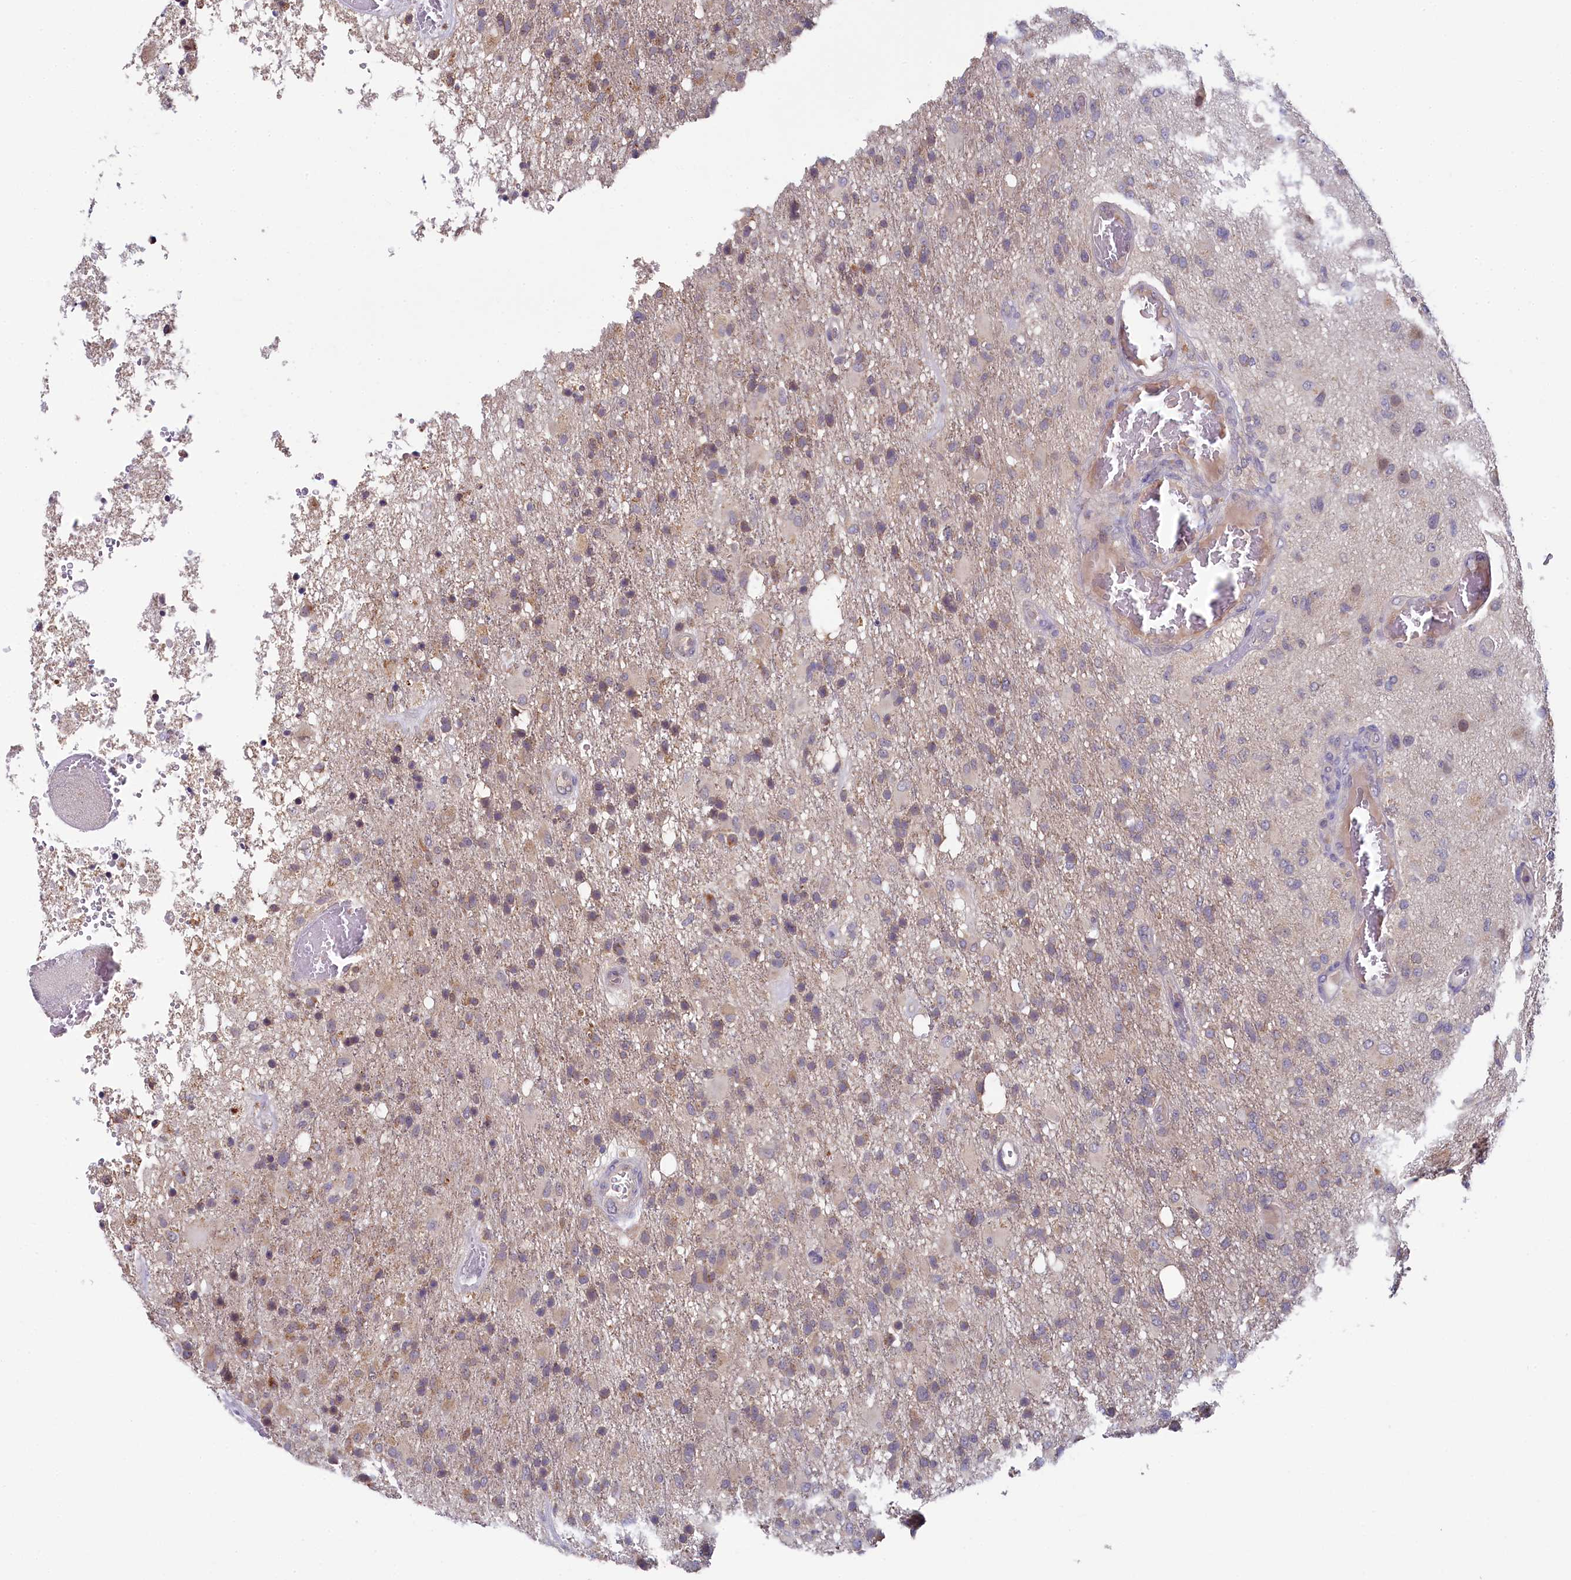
{"staining": {"intensity": "weak", "quantity": ">75%", "location": "cytoplasmic/membranous"}, "tissue": "glioma", "cell_type": "Tumor cells", "image_type": "cancer", "snomed": [{"axis": "morphology", "description": "Glioma, malignant, High grade"}, {"axis": "topography", "description": "Brain"}], "caption": "A photomicrograph showing weak cytoplasmic/membranous staining in approximately >75% of tumor cells in glioma, as visualized by brown immunohistochemical staining.", "gene": "SPINK9", "patient": {"sex": "female", "age": 74}}